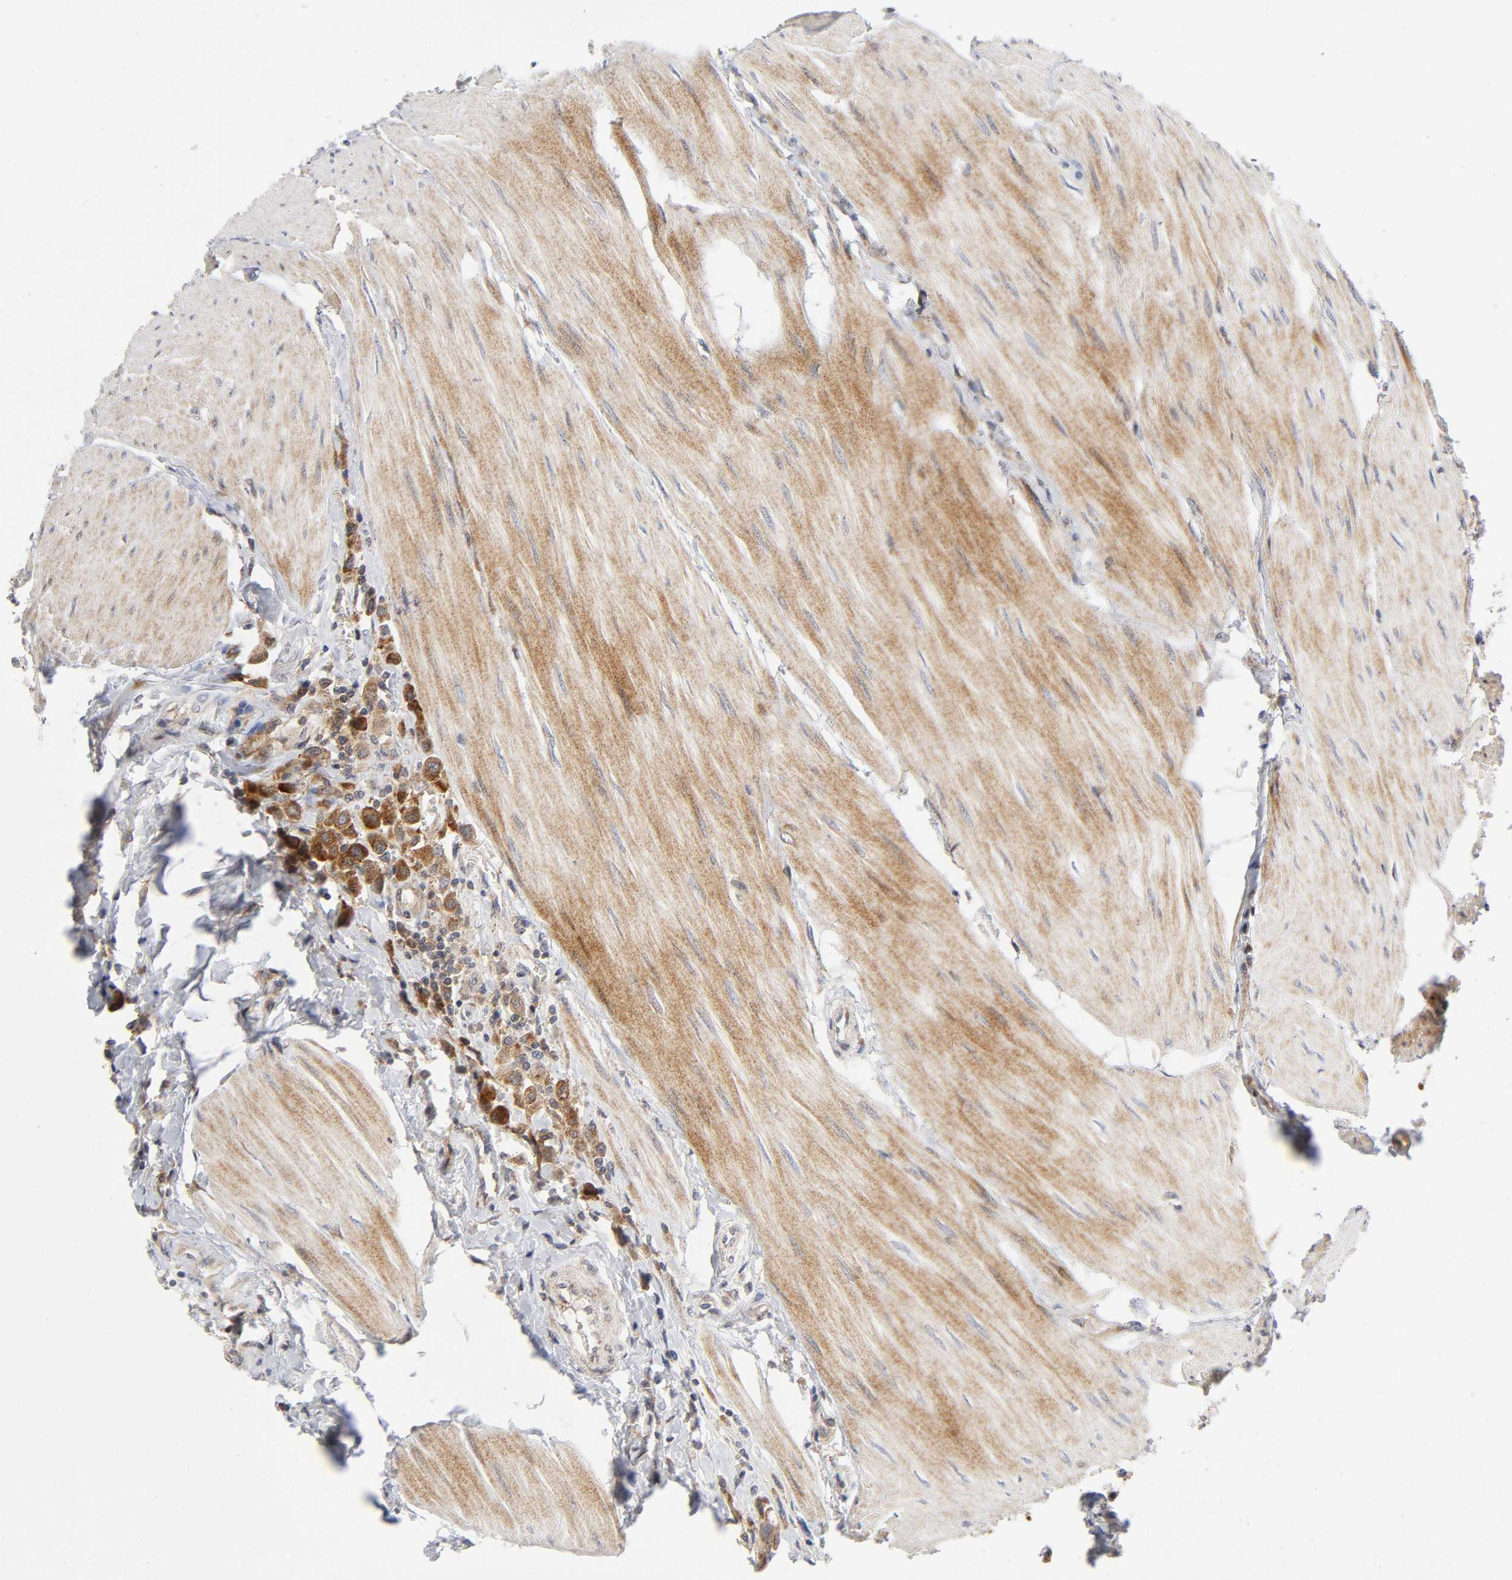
{"staining": {"intensity": "strong", "quantity": ">75%", "location": "cytoplasmic/membranous"}, "tissue": "urothelial cancer", "cell_type": "Tumor cells", "image_type": "cancer", "snomed": [{"axis": "morphology", "description": "Urothelial carcinoma, High grade"}, {"axis": "topography", "description": "Urinary bladder"}], "caption": "Strong cytoplasmic/membranous staining is identified in approximately >75% of tumor cells in urothelial cancer.", "gene": "EIF5", "patient": {"sex": "male", "age": 50}}